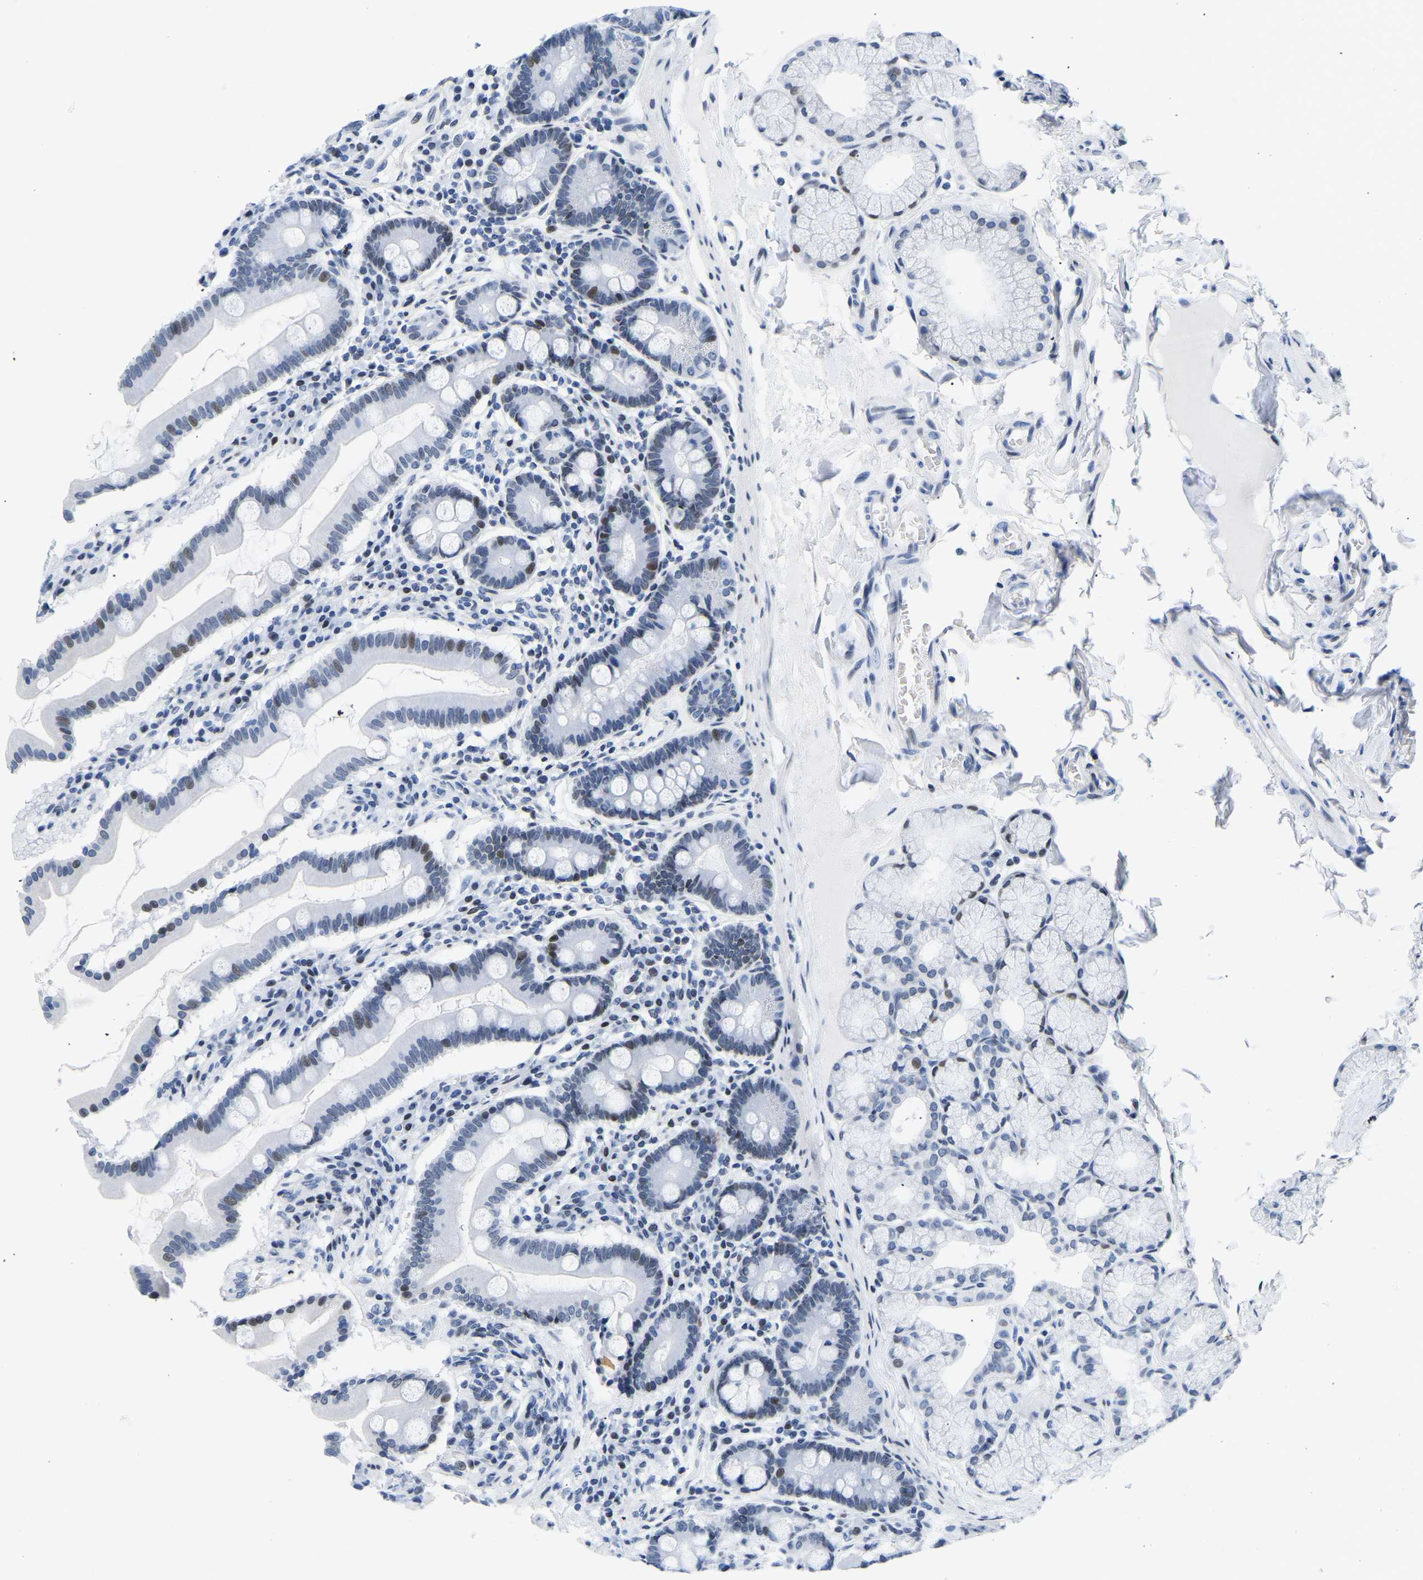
{"staining": {"intensity": "weak", "quantity": "<25%", "location": "nuclear"}, "tissue": "duodenum", "cell_type": "Glandular cells", "image_type": "normal", "snomed": [{"axis": "morphology", "description": "Normal tissue, NOS"}, {"axis": "topography", "description": "Duodenum"}], "caption": "Glandular cells are negative for protein expression in benign human duodenum. The staining was performed using DAB to visualize the protein expression in brown, while the nuclei were stained in blue with hematoxylin (Magnification: 20x).", "gene": "UPK3A", "patient": {"sex": "male", "age": 50}}